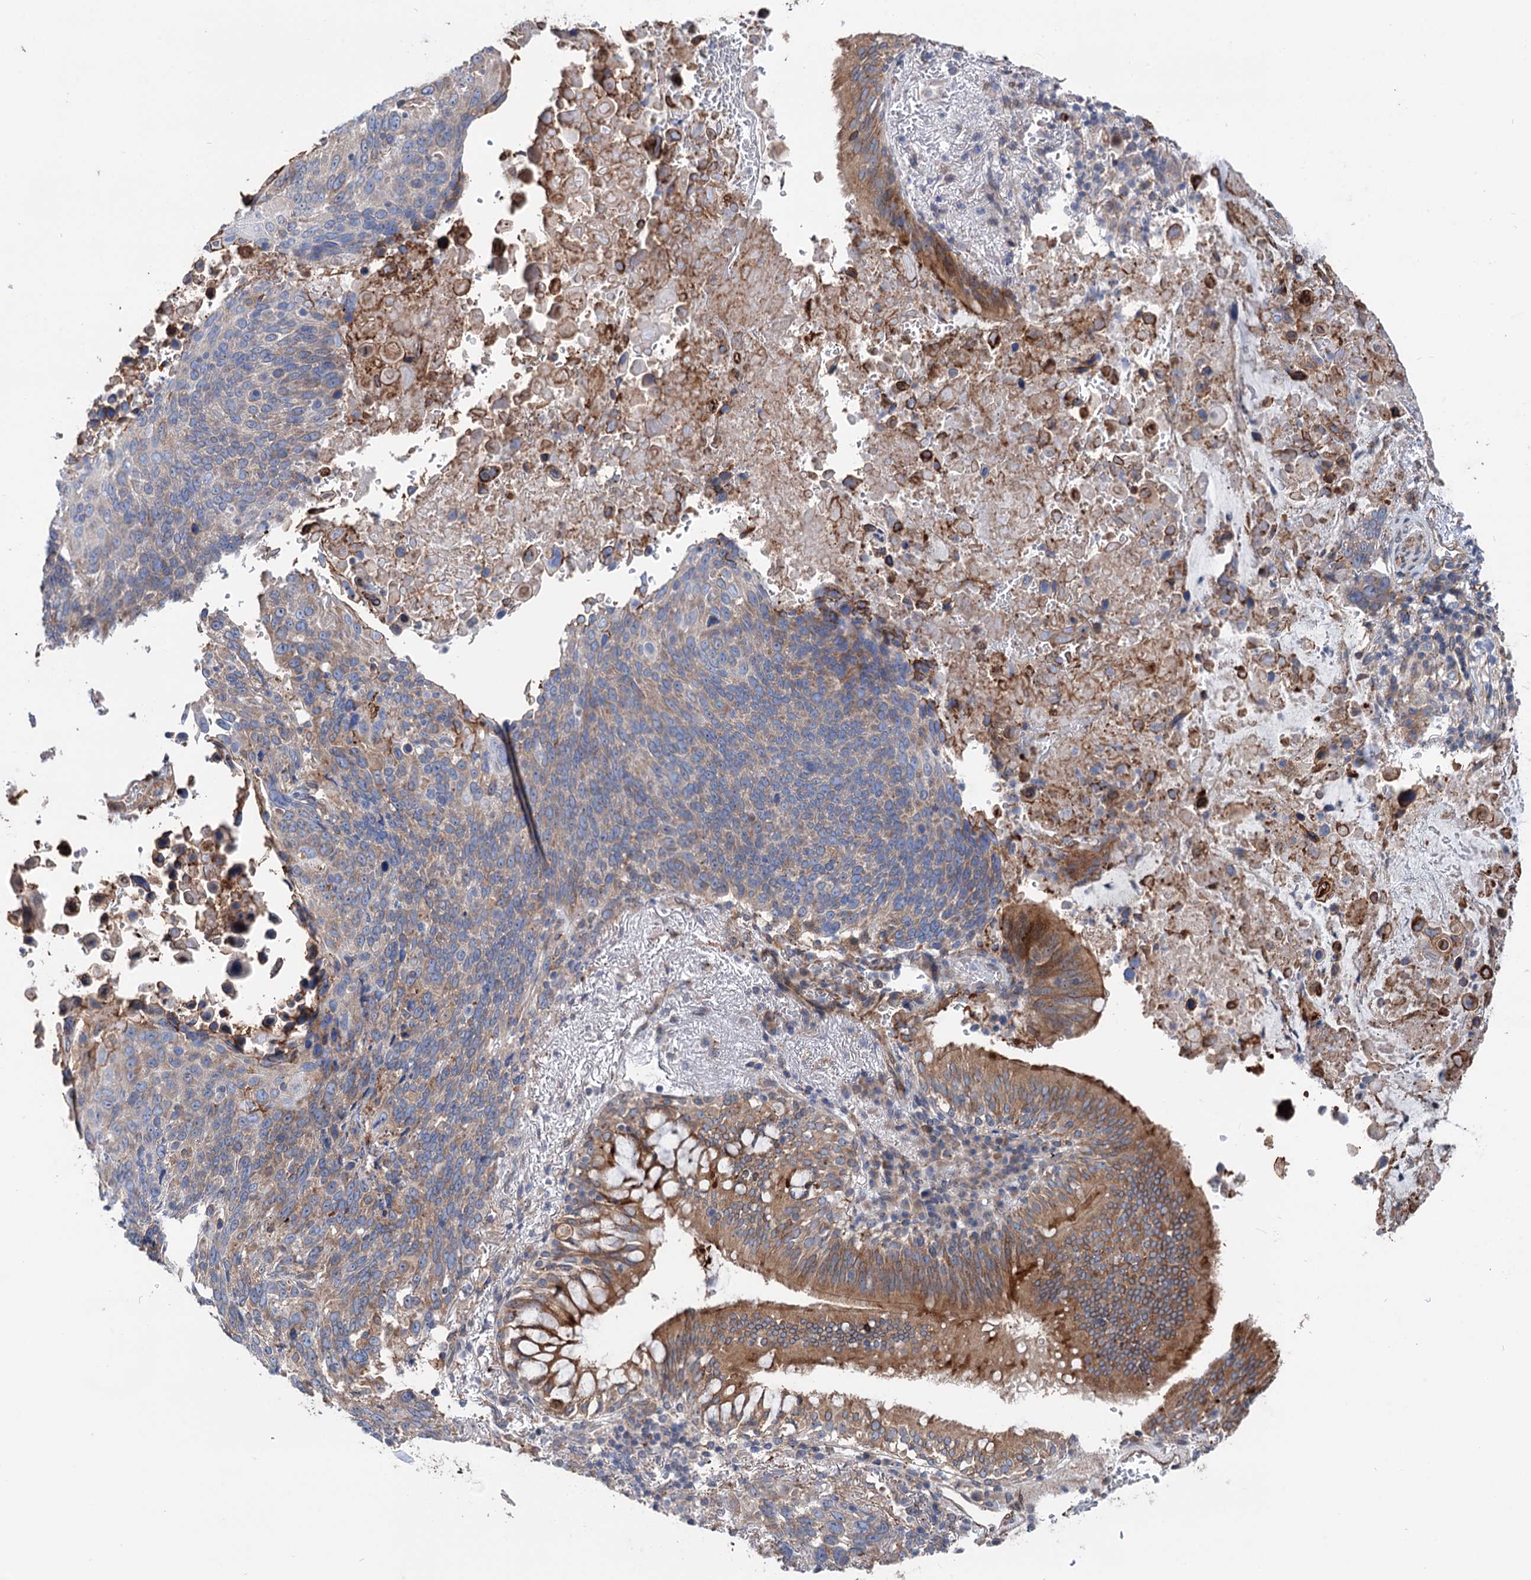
{"staining": {"intensity": "weak", "quantity": "25%-75%", "location": "cytoplasmic/membranous"}, "tissue": "lung cancer", "cell_type": "Tumor cells", "image_type": "cancer", "snomed": [{"axis": "morphology", "description": "Squamous cell carcinoma, NOS"}, {"axis": "topography", "description": "Lung"}], "caption": "An immunohistochemistry (IHC) photomicrograph of tumor tissue is shown. Protein staining in brown labels weak cytoplasmic/membranous positivity in lung squamous cell carcinoma within tumor cells. The protein of interest is shown in brown color, while the nuclei are stained blue.", "gene": "PTDSS2", "patient": {"sex": "male", "age": 66}}